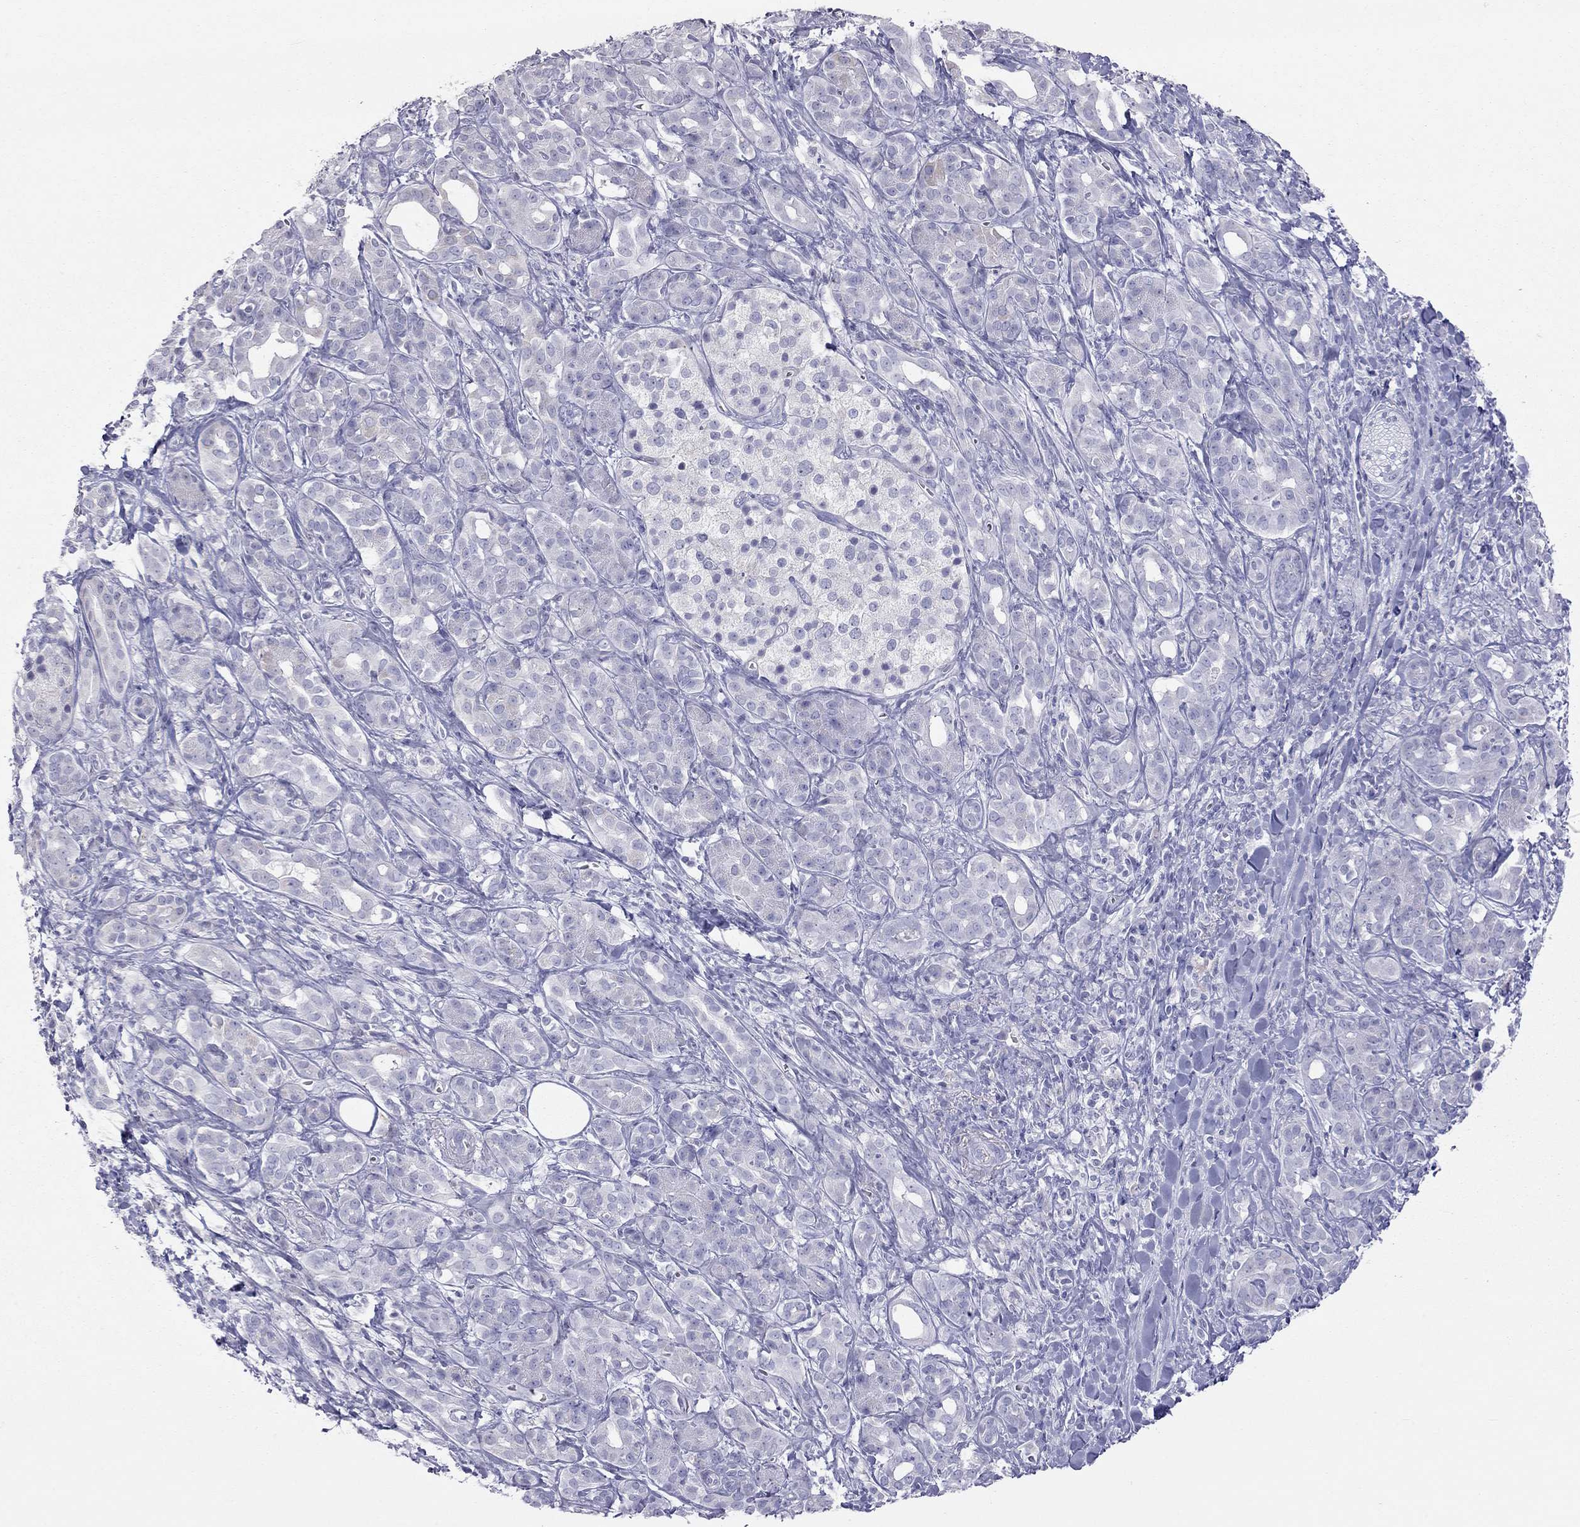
{"staining": {"intensity": "negative", "quantity": "none", "location": "none"}, "tissue": "pancreatic cancer", "cell_type": "Tumor cells", "image_type": "cancer", "snomed": [{"axis": "morphology", "description": "Adenocarcinoma, NOS"}, {"axis": "topography", "description": "Pancreas"}], "caption": "The immunohistochemistry image has no significant staining in tumor cells of pancreatic cancer tissue.", "gene": "MUC16", "patient": {"sex": "male", "age": 61}}